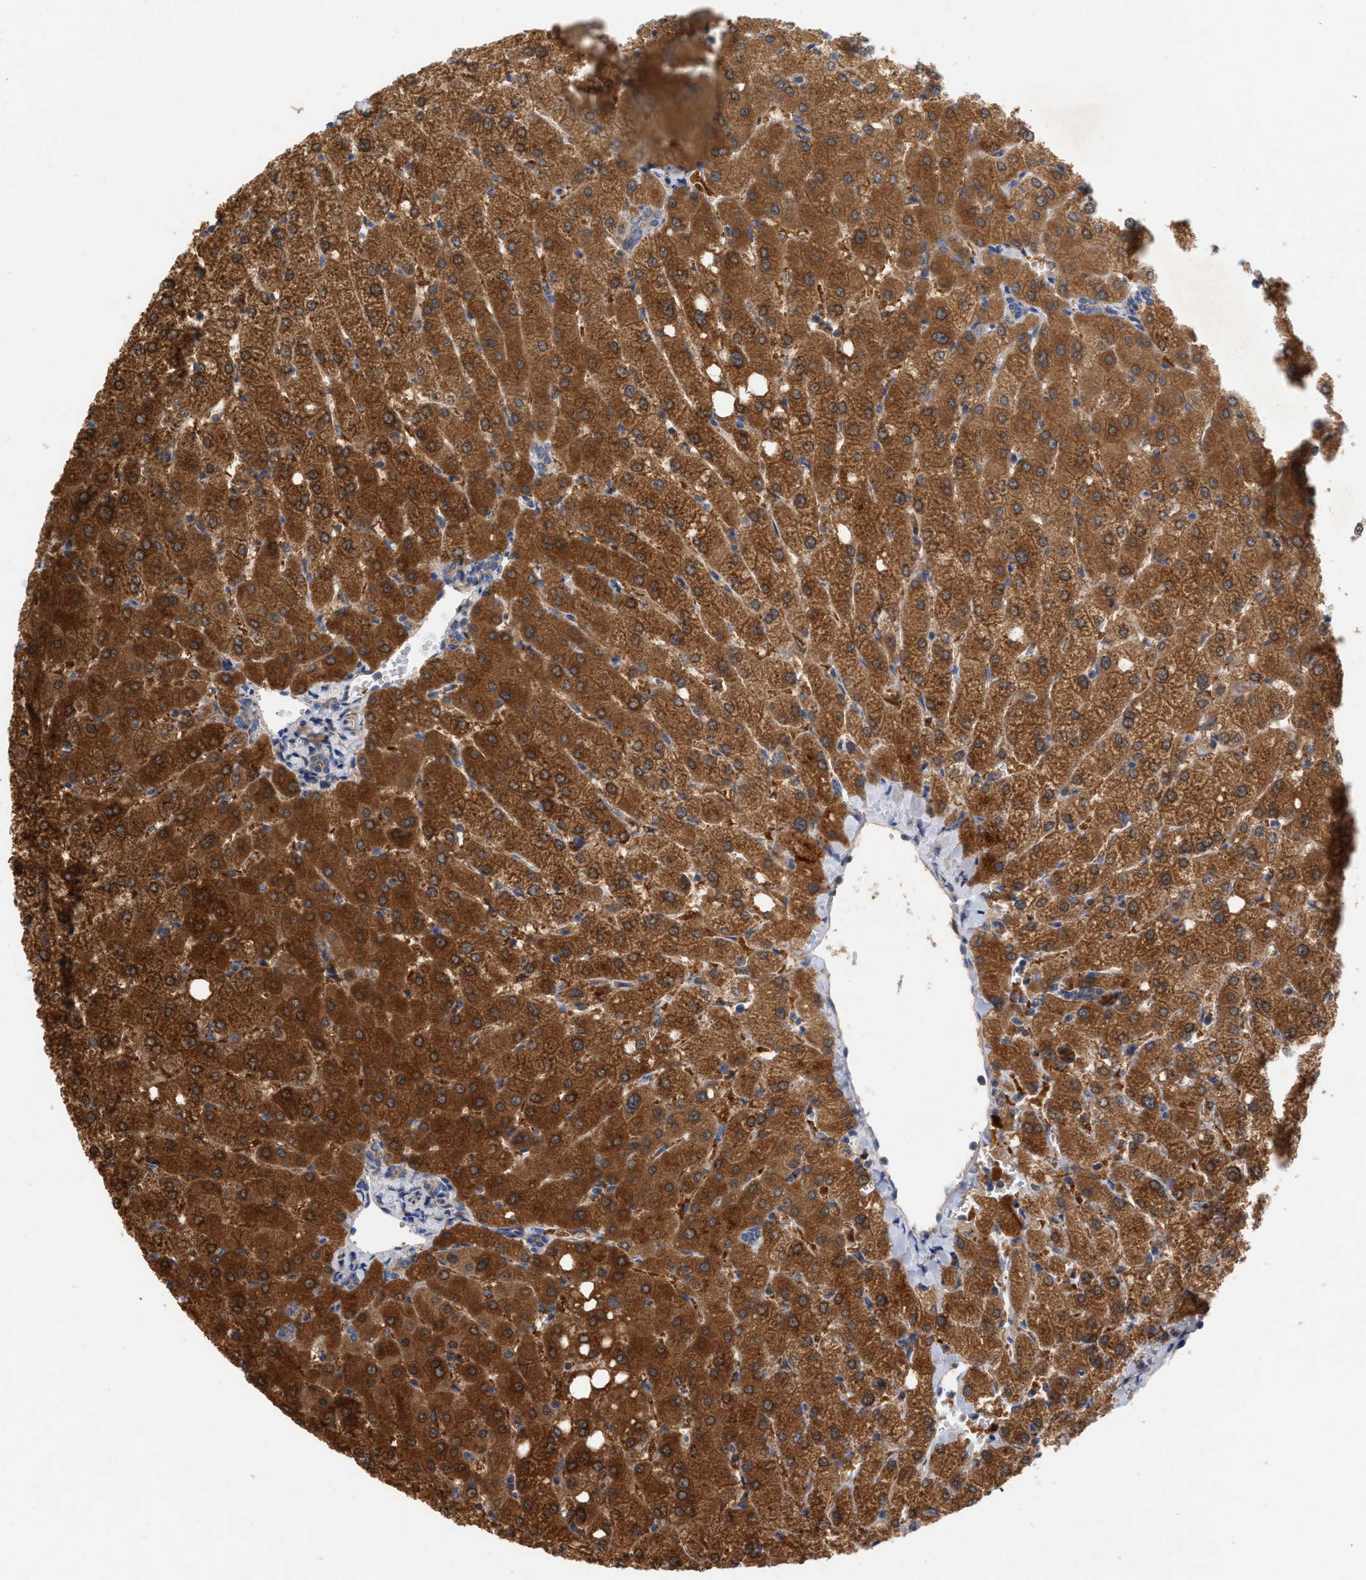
{"staining": {"intensity": "weak", "quantity": "25%-75%", "location": "cytoplasmic/membranous"}, "tissue": "liver", "cell_type": "Cholangiocytes", "image_type": "normal", "snomed": [{"axis": "morphology", "description": "Normal tissue, NOS"}, {"axis": "topography", "description": "Liver"}], "caption": "Immunohistochemical staining of unremarkable liver shows weak cytoplasmic/membranous protein positivity in approximately 25%-75% of cholangiocytes. (Stains: DAB in brown, nuclei in blue, Microscopy: brightfield microscopy at high magnification).", "gene": "TMEM131", "patient": {"sex": "female", "age": 54}}